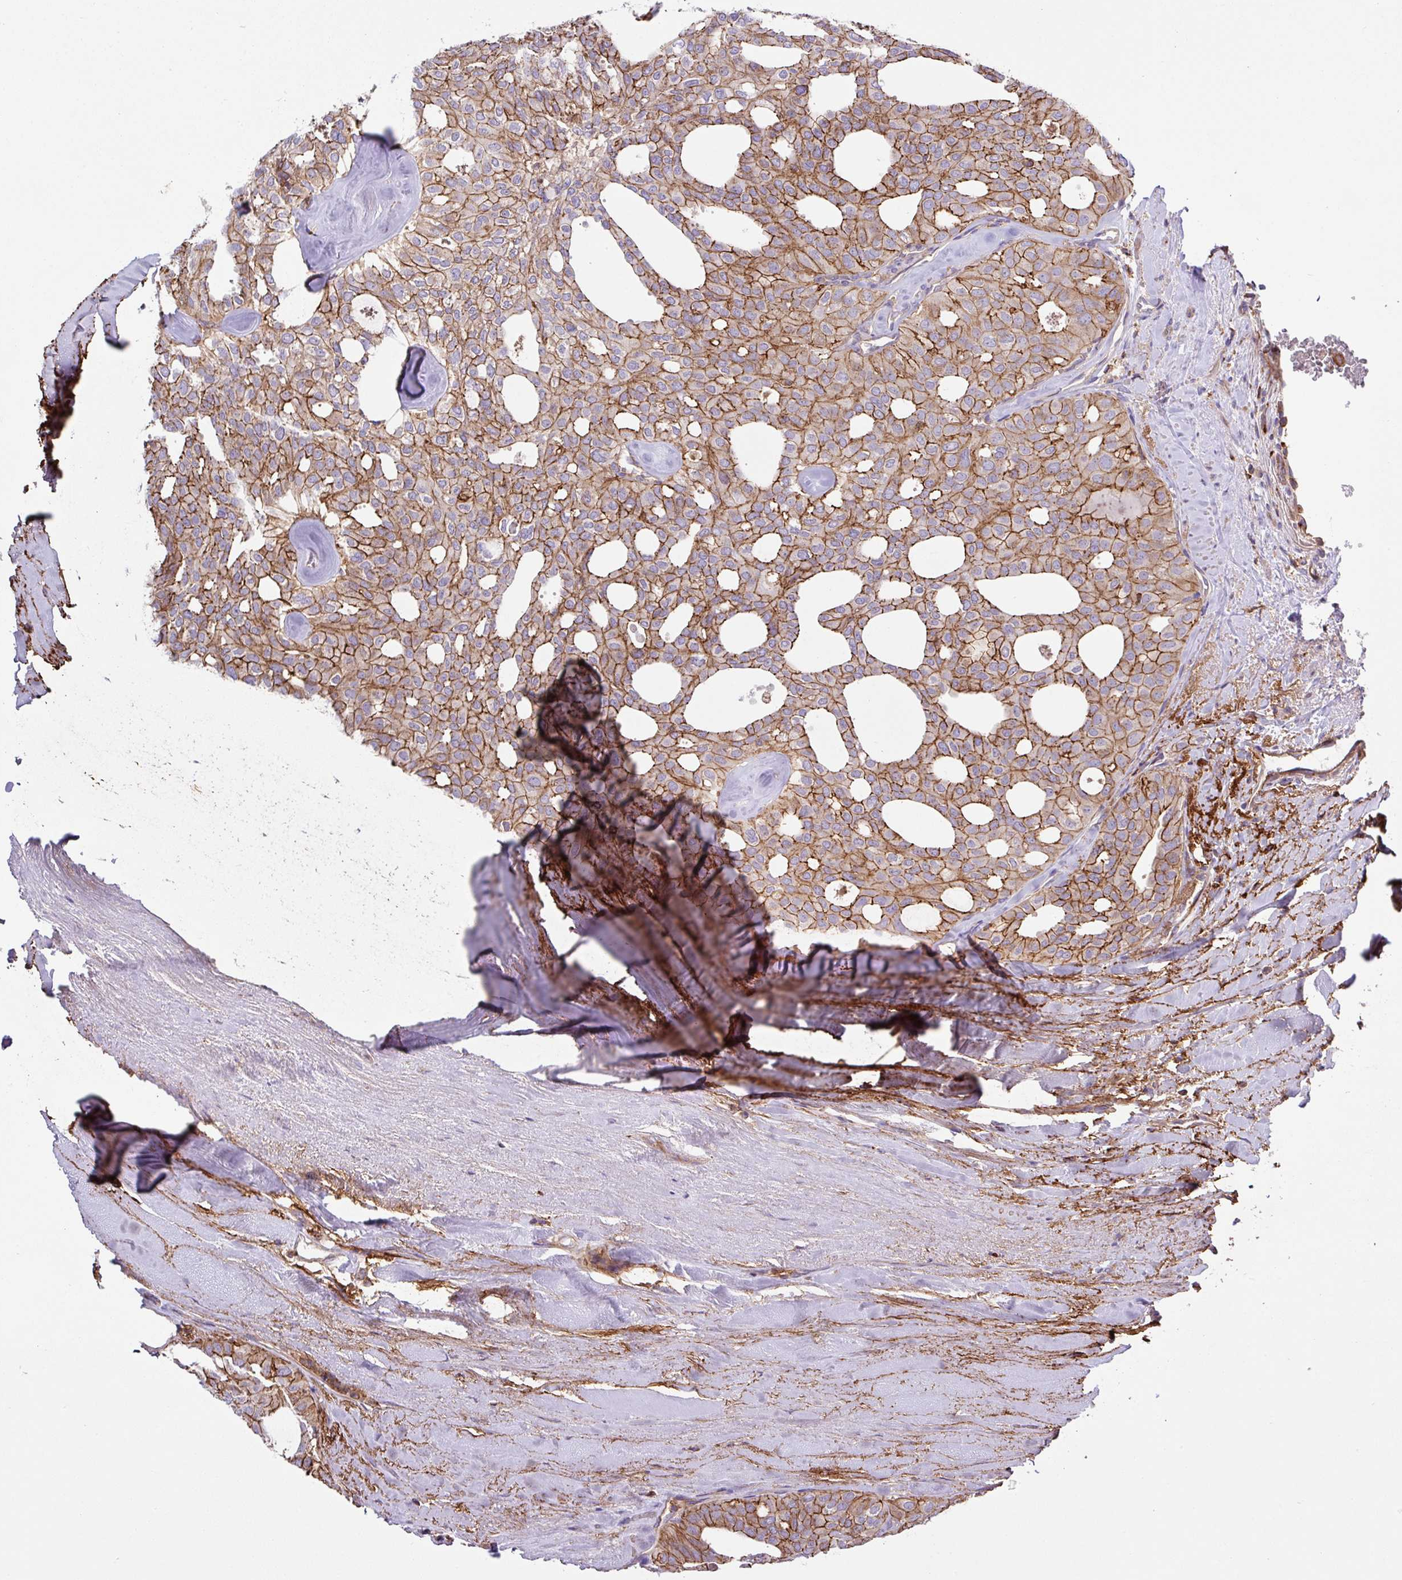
{"staining": {"intensity": "moderate", "quantity": ">75%", "location": "cytoplasmic/membranous"}, "tissue": "thyroid cancer", "cell_type": "Tumor cells", "image_type": "cancer", "snomed": [{"axis": "morphology", "description": "Follicular adenoma carcinoma, NOS"}, {"axis": "topography", "description": "Thyroid gland"}], "caption": "The micrograph demonstrates immunohistochemical staining of follicular adenoma carcinoma (thyroid). There is moderate cytoplasmic/membranous expression is present in approximately >75% of tumor cells.", "gene": "RIC1", "patient": {"sex": "male", "age": 75}}